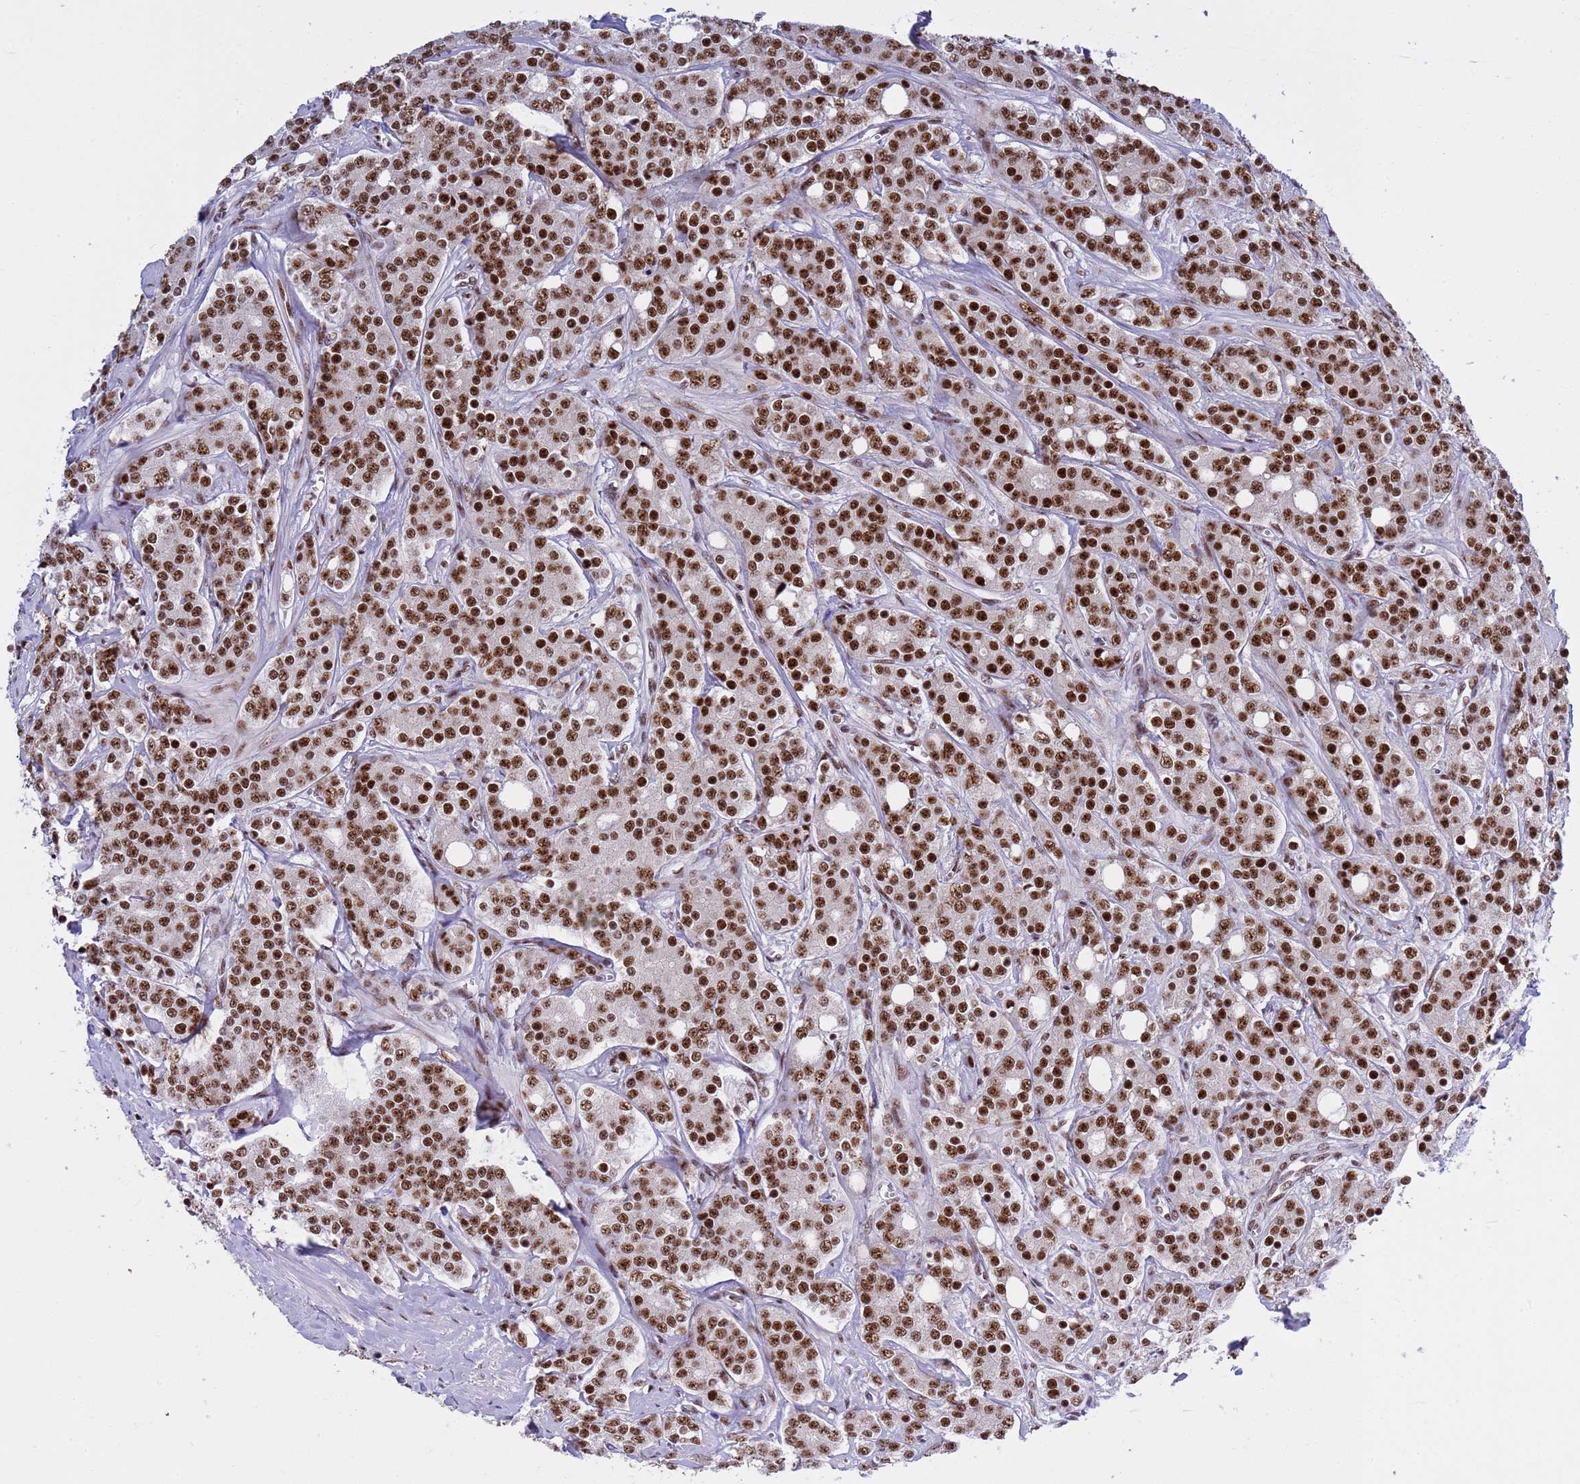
{"staining": {"intensity": "strong", "quantity": ">75%", "location": "nuclear"}, "tissue": "prostate cancer", "cell_type": "Tumor cells", "image_type": "cancer", "snomed": [{"axis": "morphology", "description": "Adenocarcinoma, High grade"}, {"axis": "topography", "description": "Prostate"}], "caption": "Protein analysis of prostate cancer tissue displays strong nuclear expression in about >75% of tumor cells.", "gene": "THOC2", "patient": {"sex": "male", "age": 62}}